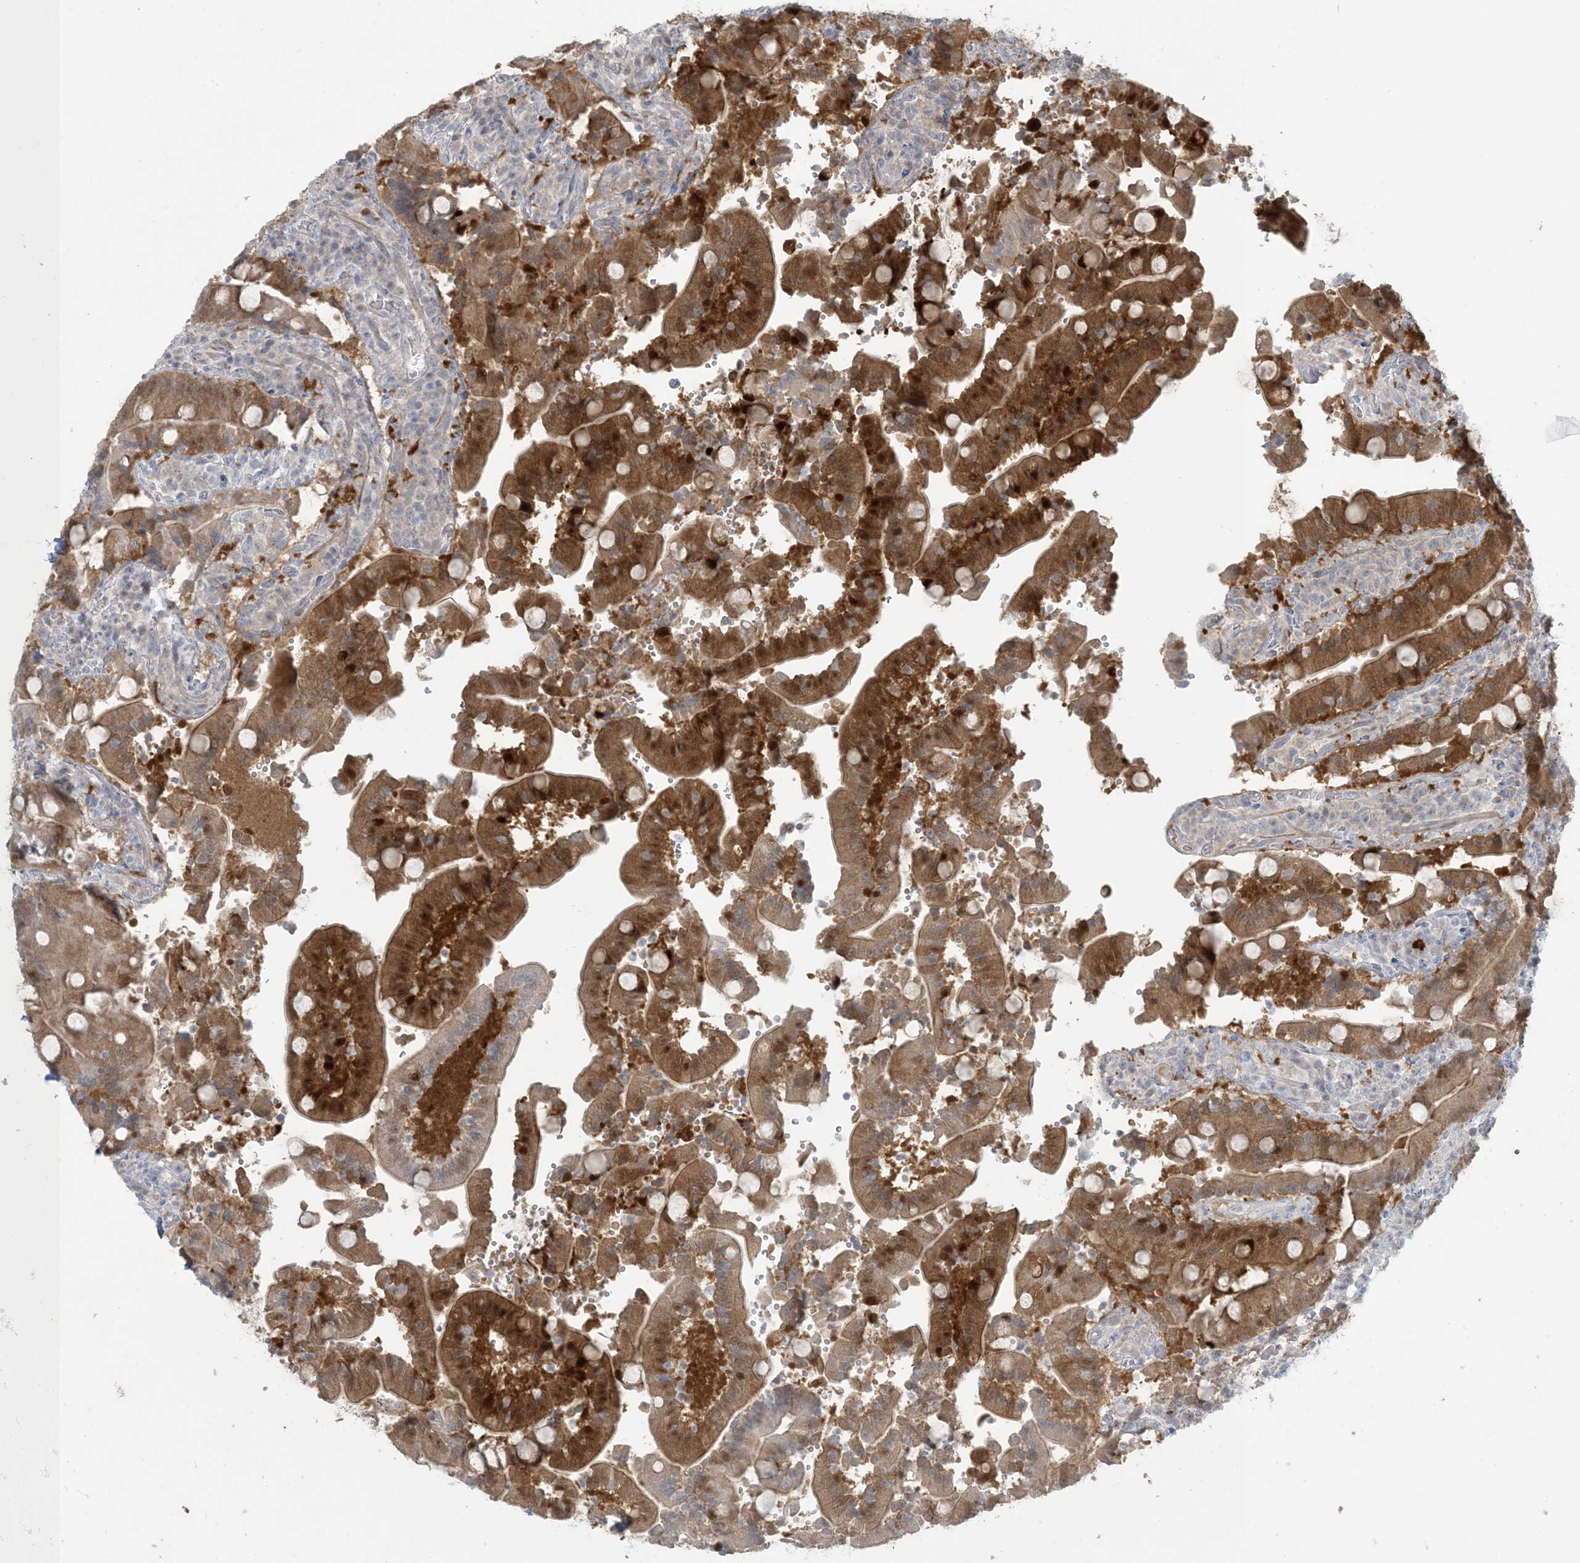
{"staining": {"intensity": "strong", "quantity": ">75%", "location": "cytoplasmic/membranous,nuclear"}, "tissue": "duodenum", "cell_type": "Glandular cells", "image_type": "normal", "snomed": [{"axis": "morphology", "description": "Normal tissue, NOS"}, {"axis": "topography", "description": "Duodenum"}], "caption": "IHC micrograph of benign duodenum stained for a protein (brown), which shows high levels of strong cytoplasmic/membranous,nuclear expression in approximately >75% of glandular cells.", "gene": "NRBP2", "patient": {"sex": "female", "age": 62}}